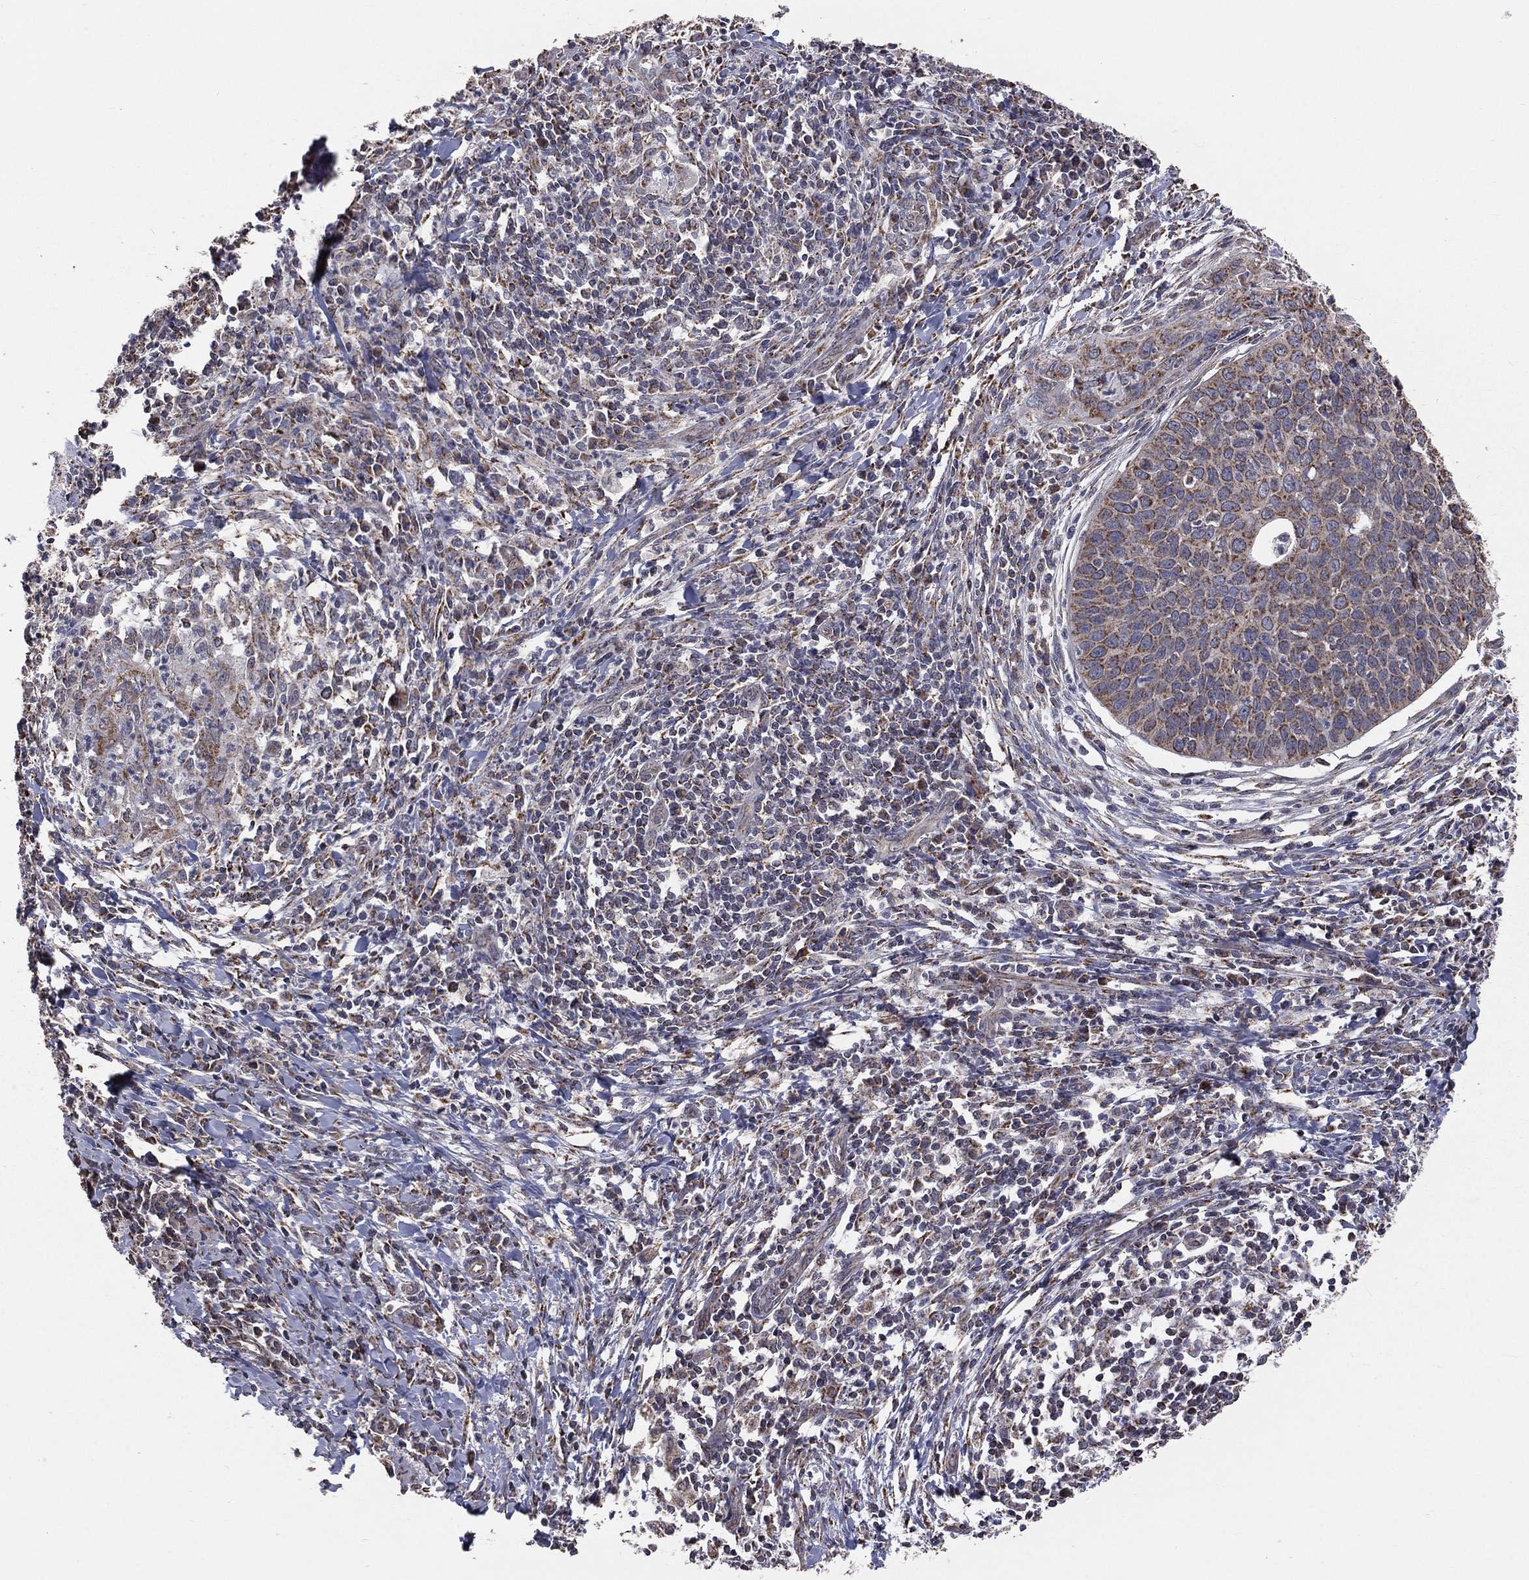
{"staining": {"intensity": "moderate", "quantity": ">75%", "location": "cytoplasmic/membranous"}, "tissue": "cervical cancer", "cell_type": "Tumor cells", "image_type": "cancer", "snomed": [{"axis": "morphology", "description": "Squamous cell carcinoma, NOS"}, {"axis": "topography", "description": "Cervix"}], "caption": "A medium amount of moderate cytoplasmic/membranous expression is present in approximately >75% of tumor cells in cervical cancer (squamous cell carcinoma) tissue.", "gene": "MRPL46", "patient": {"sex": "female", "age": 26}}